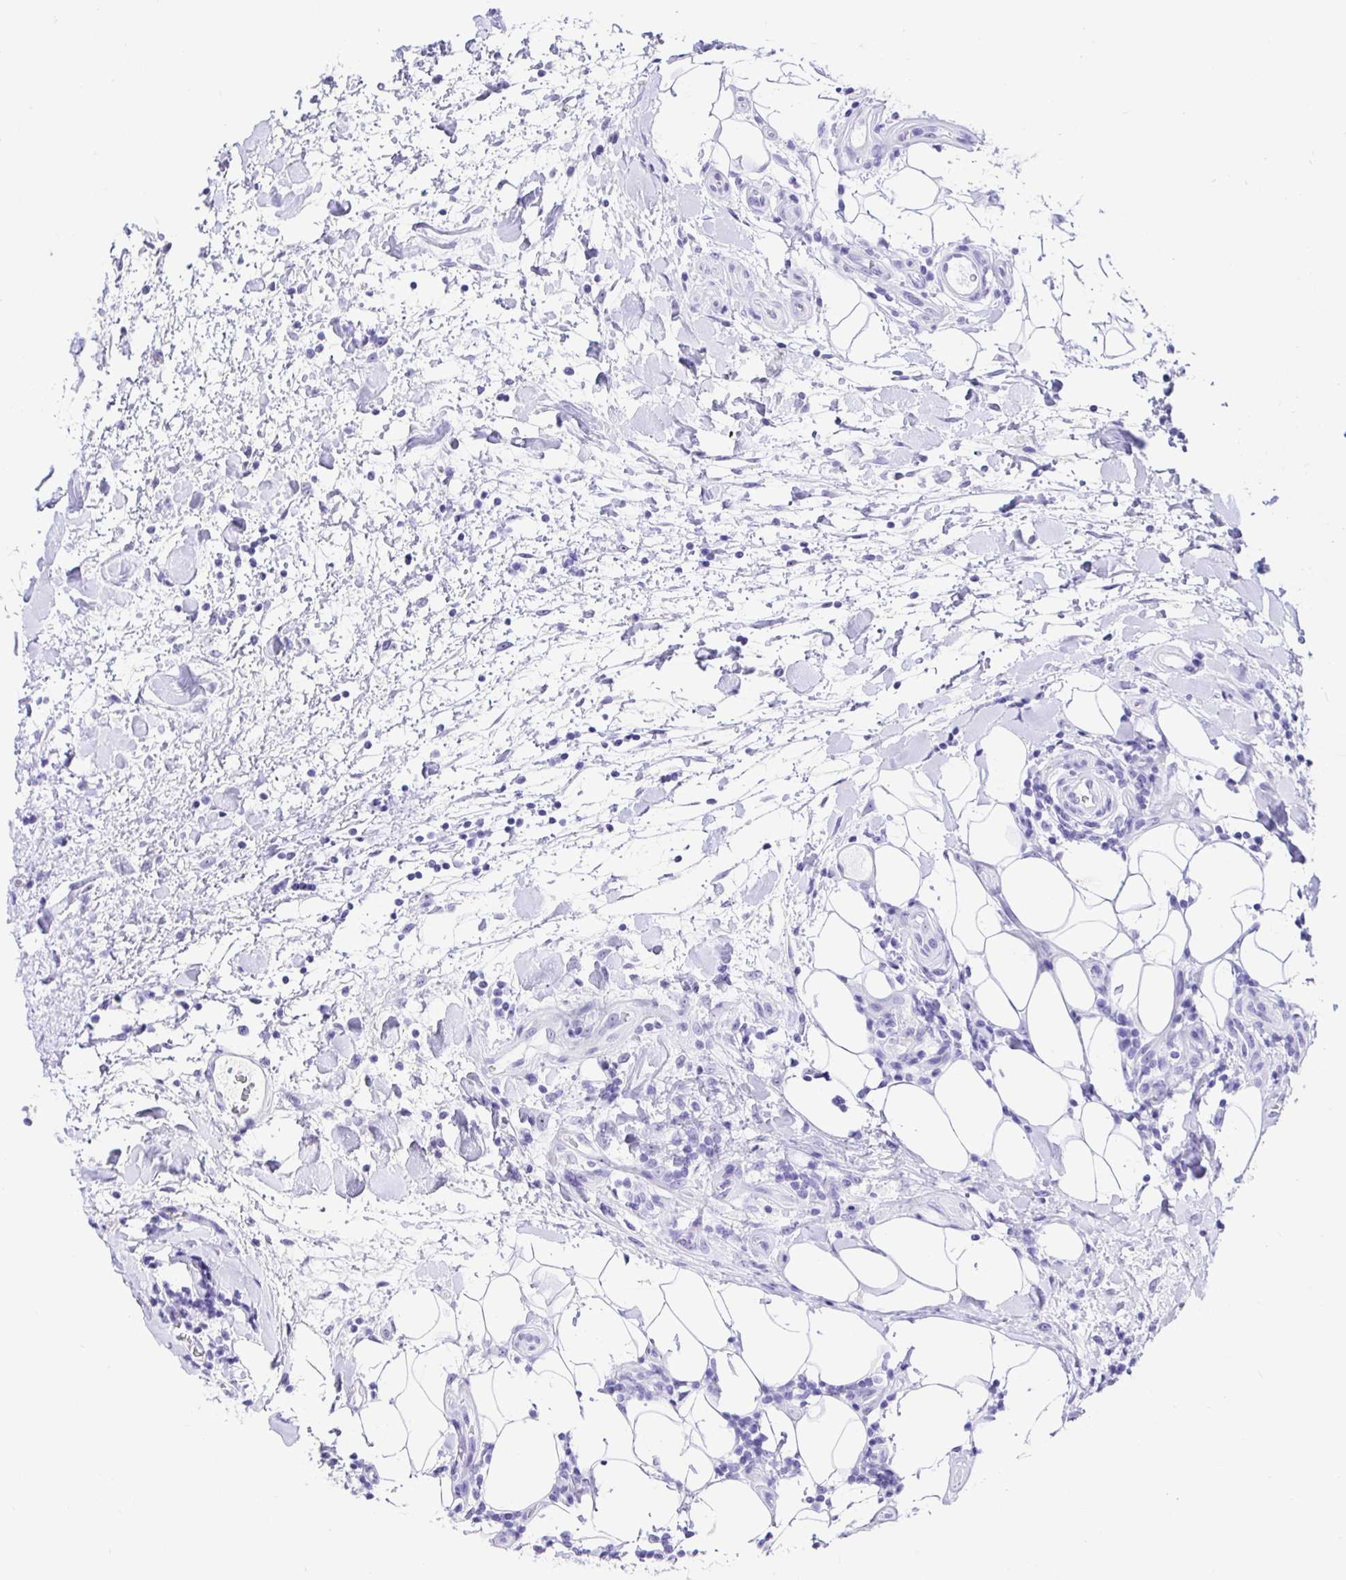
{"staining": {"intensity": "negative", "quantity": "none", "location": "none"}, "tissue": "testis cancer", "cell_type": "Tumor cells", "image_type": "cancer", "snomed": [{"axis": "morphology", "description": "Carcinoma, Embryonal, NOS"}, {"axis": "topography", "description": "Testis"}], "caption": "A histopathology image of testis cancer stained for a protein shows no brown staining in tumor cells.", "gene": "PRAMEF19", "patient": {"sex": "male", "age": 24}}